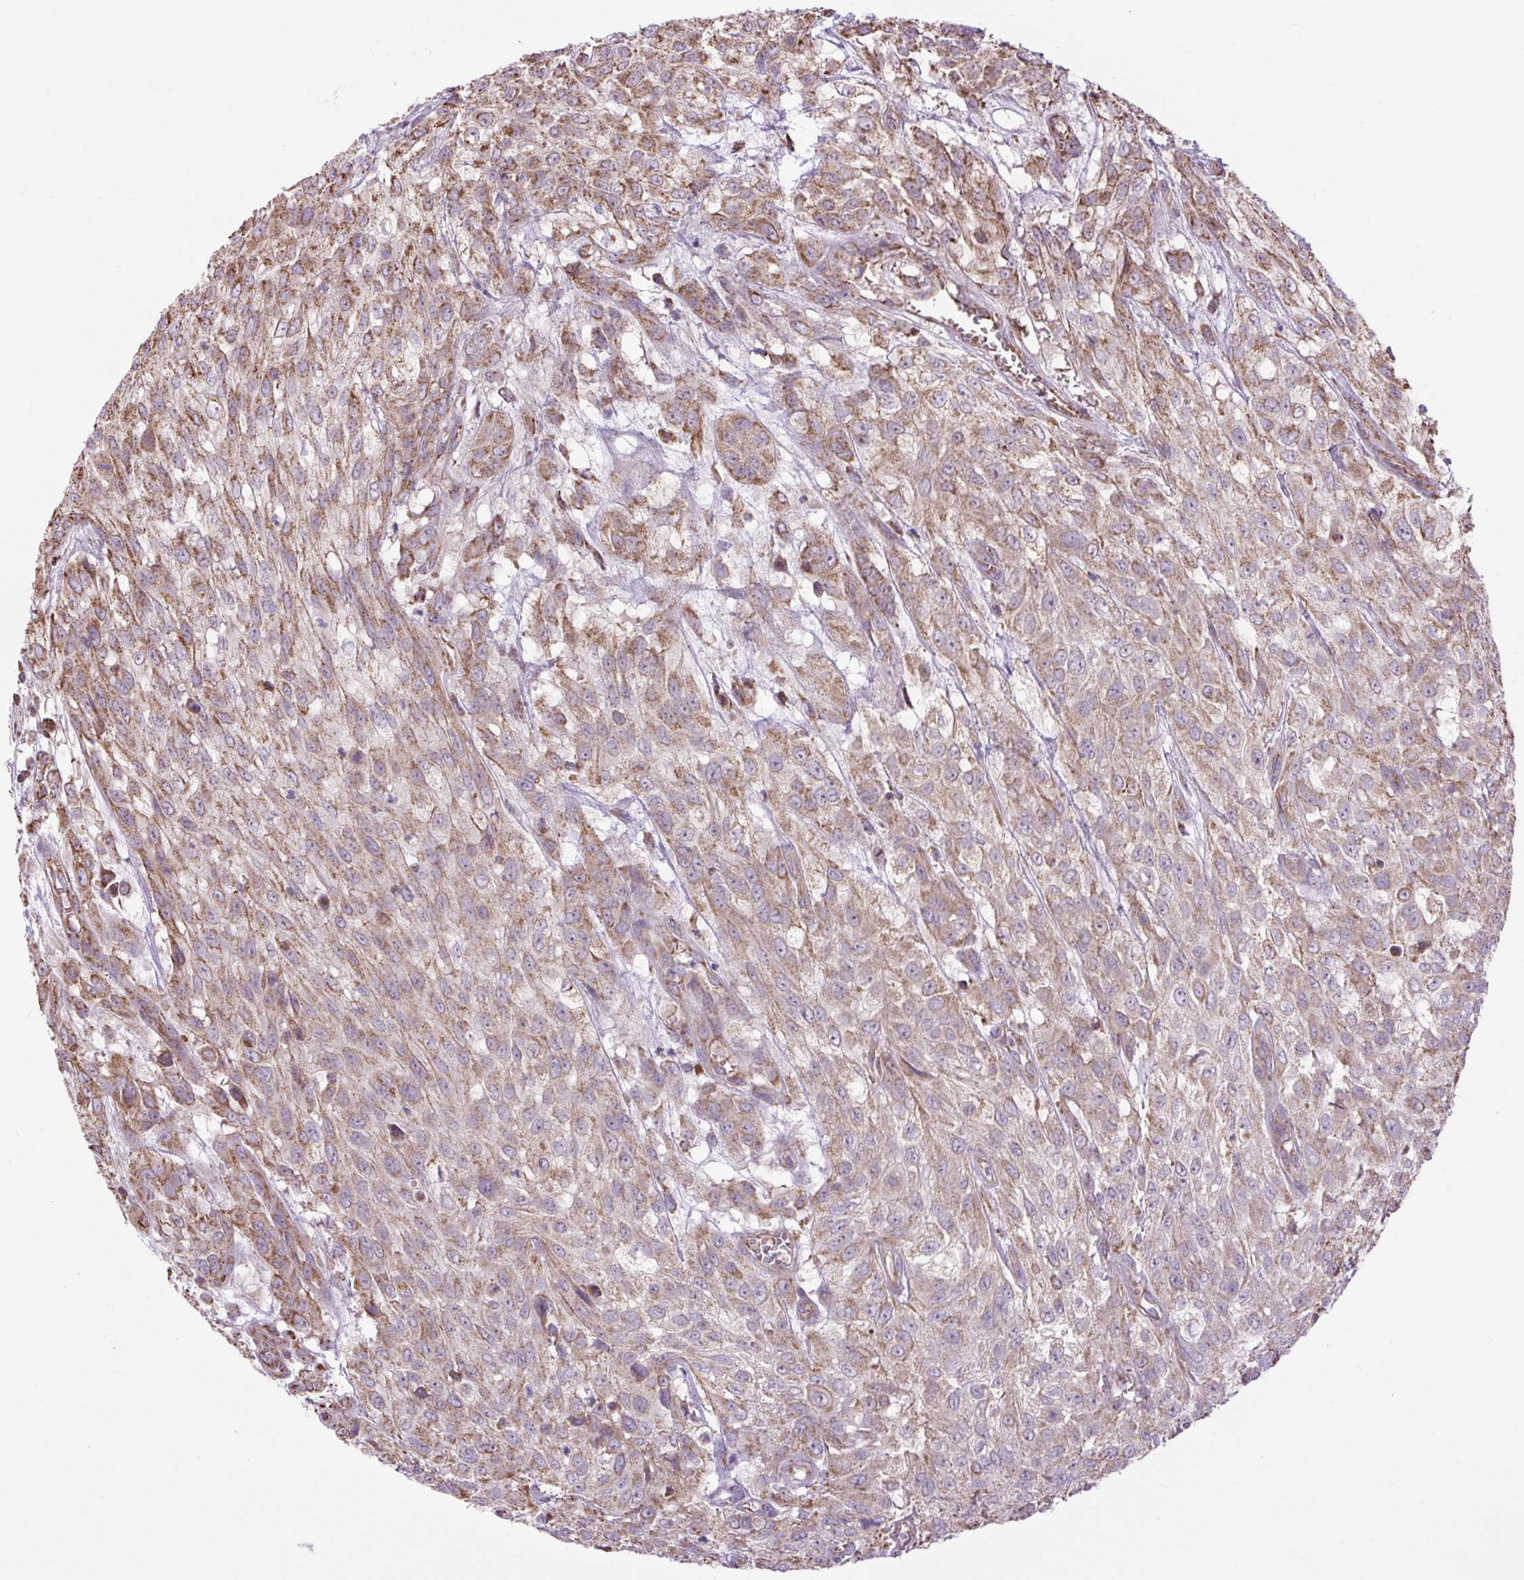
{"staining": {"intensity": "moderate", "quantity": ">75%", "location": "cytoplasmic/membranous"}, "tissue": "urothelial cancer", "cell_type": "Tumor cells", "image_type": "cancer", "snomed": [{"axis": "morphology", "description": "Urothelial carcinoma, High grade"}, {"axis": "topography", "description": "Urinary bladder"}], "caption": "Protein staining by immunohistochemistry (IHC) shows moderate cytoplasmic/membranous staining in approximately >75% of tumor cells in high-grade urothelial carcinoma.", "gene": "PLCG1", "patient": {"sex": "male", "age": 57}}